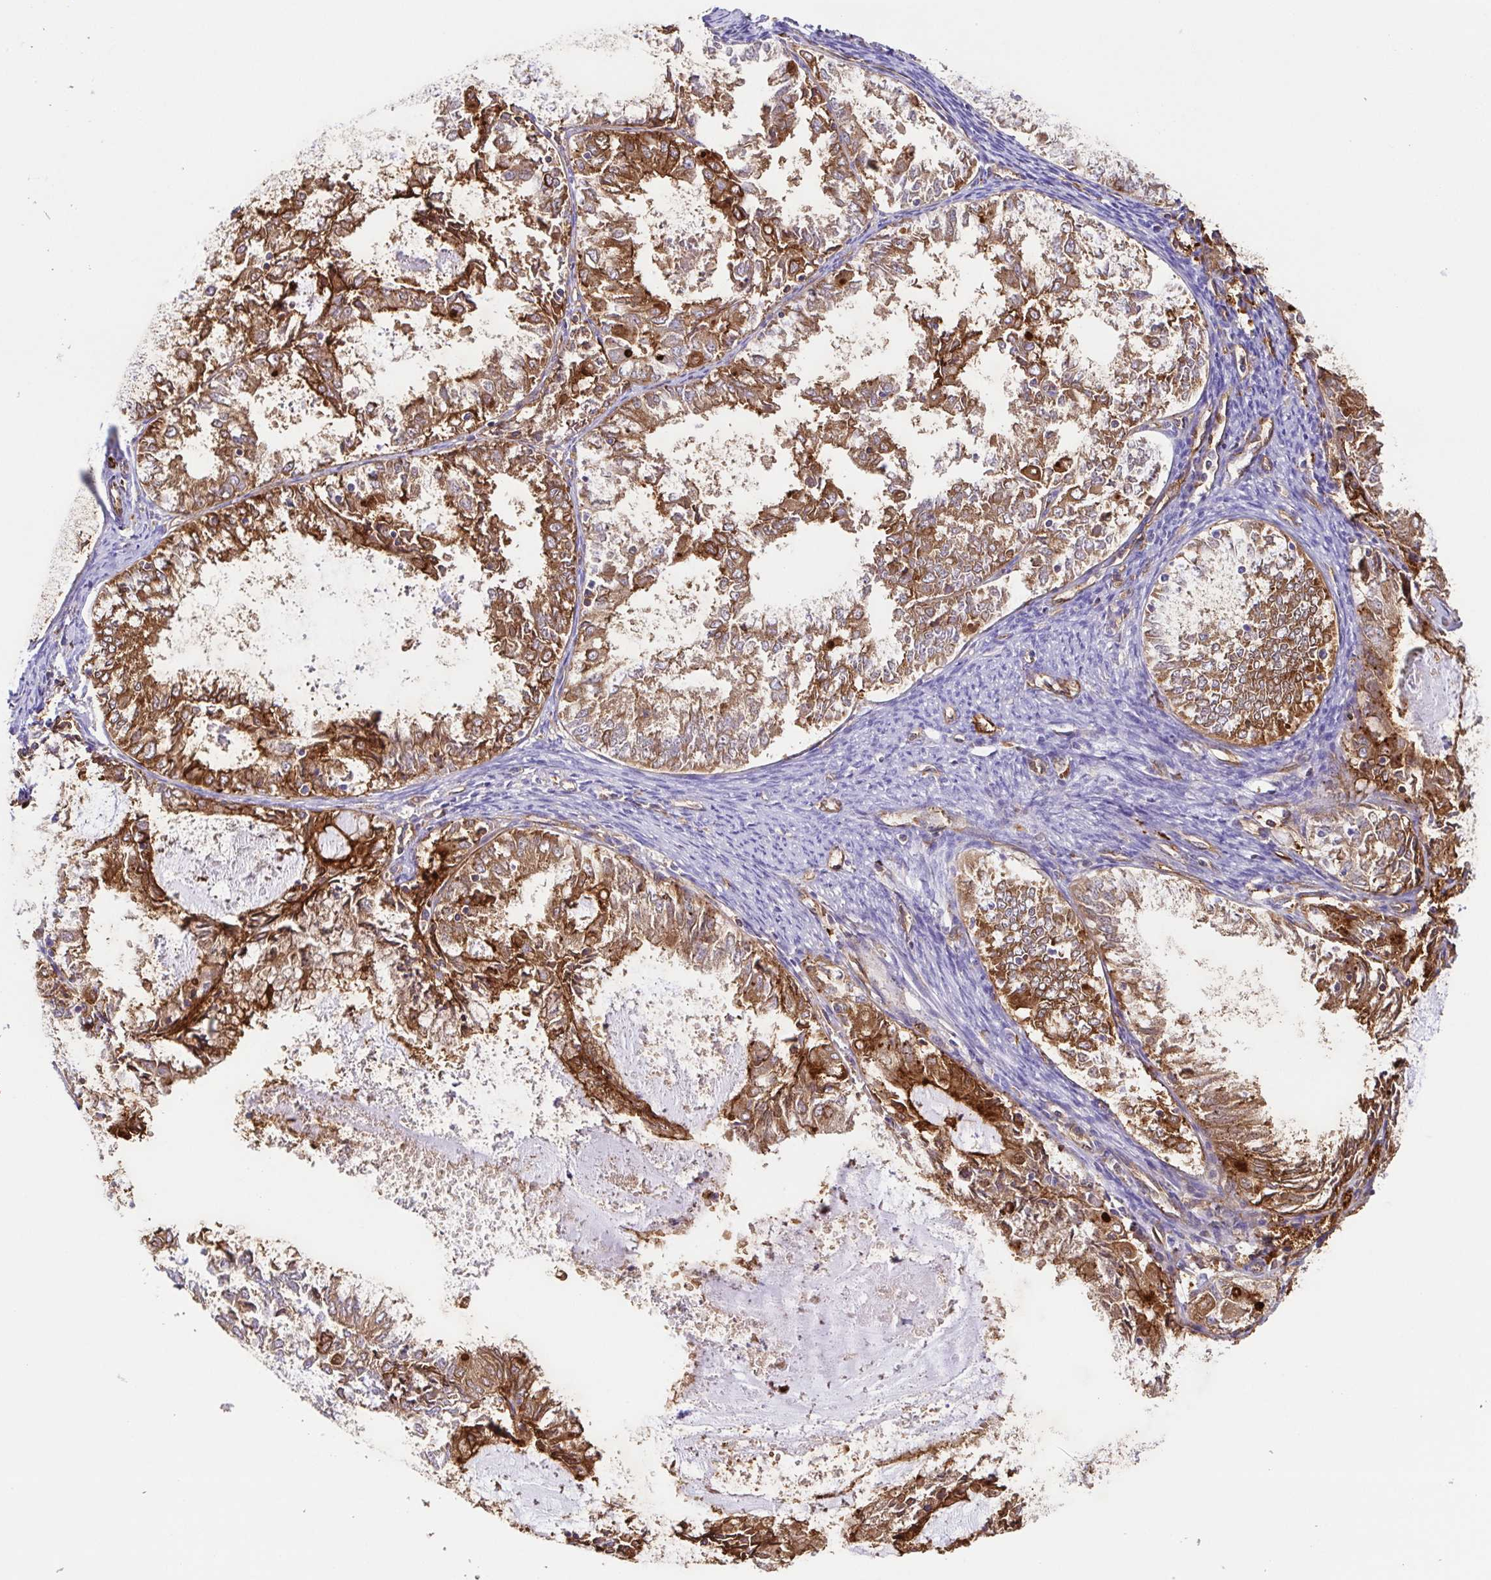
{"staining": {"intensity": "strong", "quantity": ">75%", "location": "cytoplasmic/membranous"}, "tissue": "endometrial cancer", "cell_type": "Tumor cells", "image_type": "cancer", "snomed": [{"axis": "morphology", "description": "Adenocarcinoma, NOS"}, {"axis": "topography", "description": "Endometrium"}], "caption": "Immunohistochemical staining of human endometrial cancer reveals strong cytoplasmic/membranous protein positivity in about >75% of tumor cells. (Brightfield microscopy of DAB IHC at high magnification).", "gene": "ANXA2", "patient": {"sex": "female", "age": 57}}